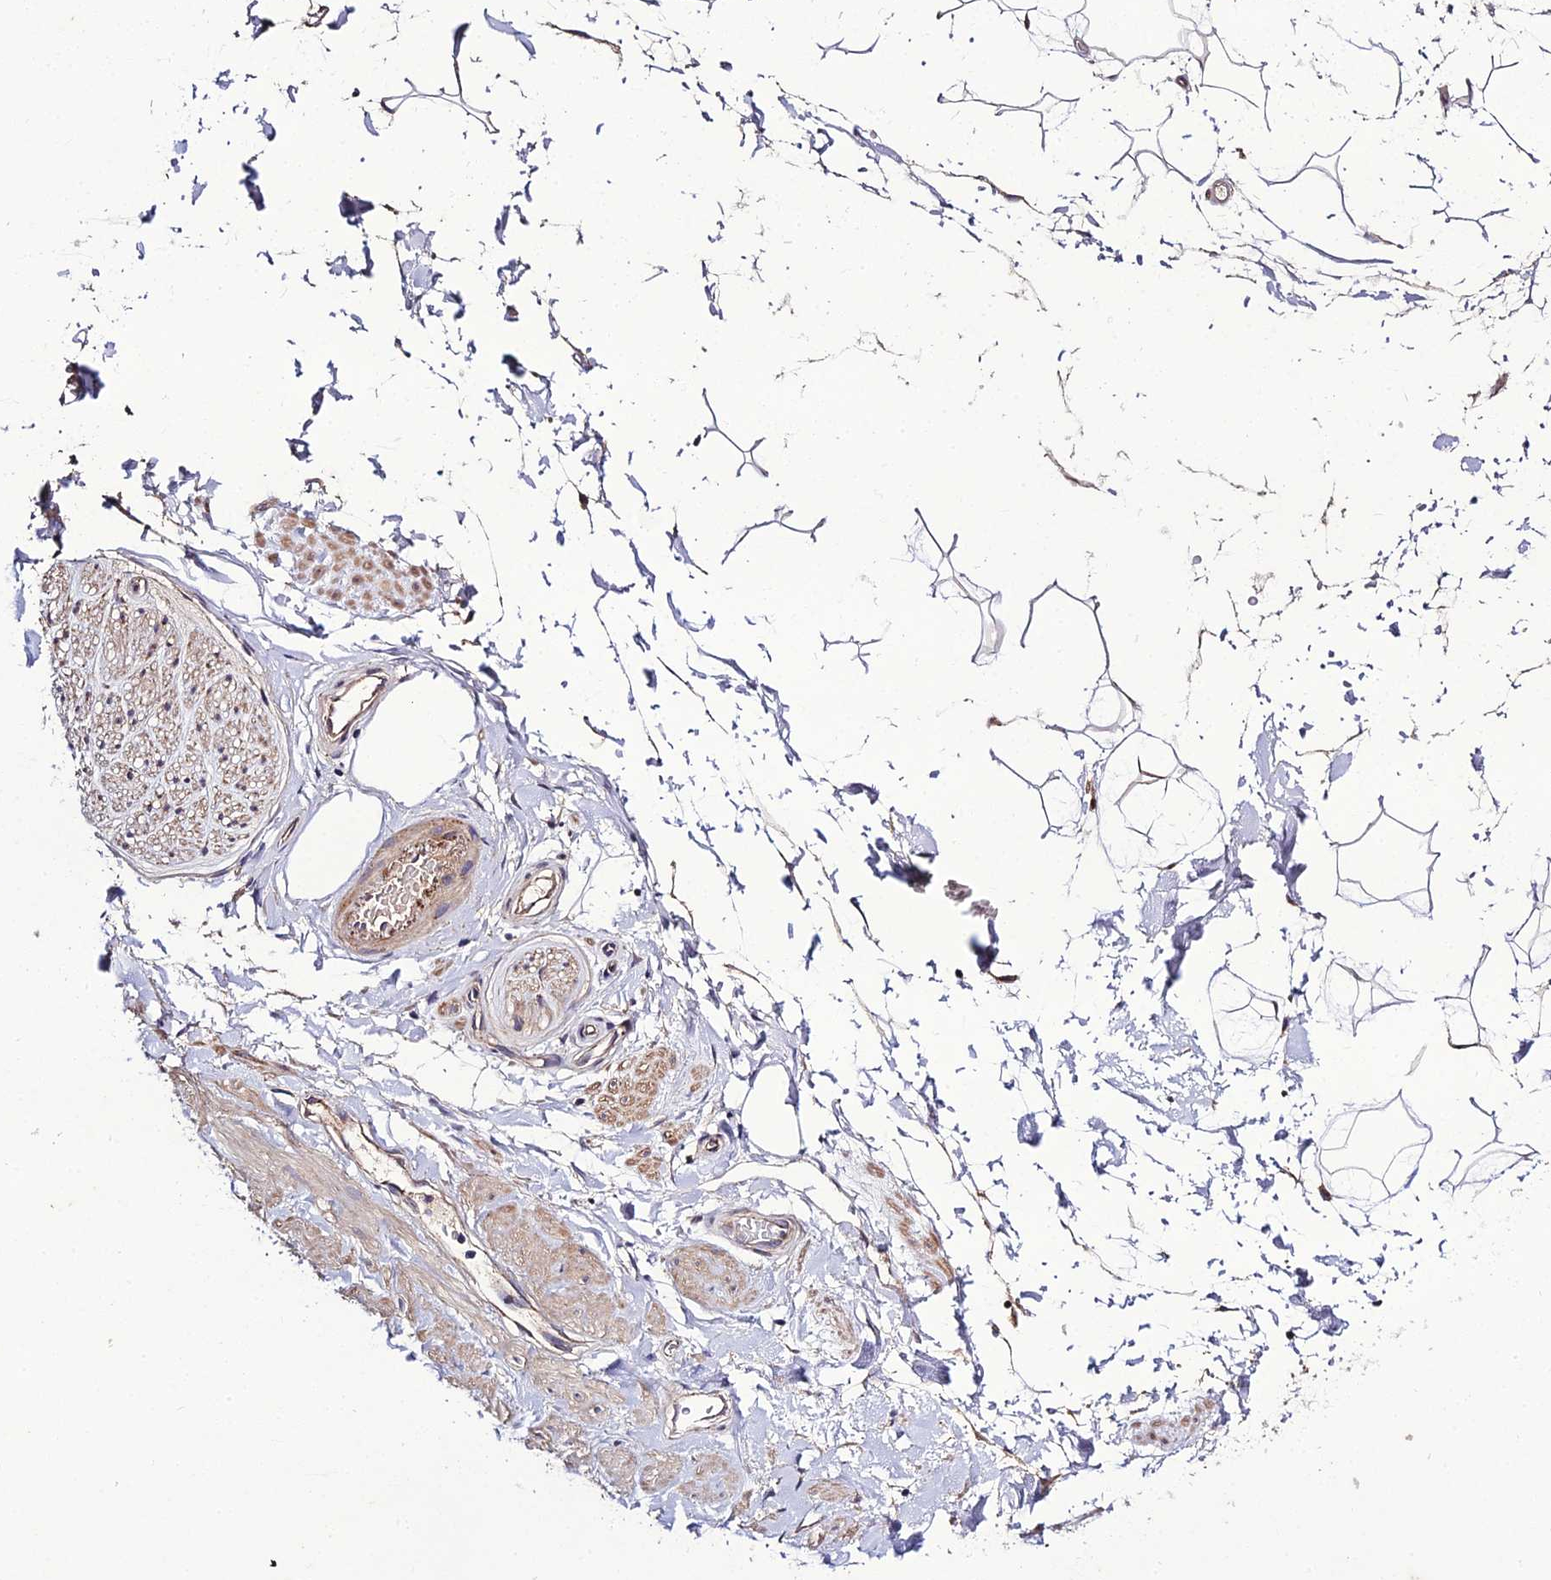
{"staining": {"intensity": "negative", "quantity": "none", "location": "none"}, "tissue": "adipose tissue", "cell_type": "Adipocytes", "image_type": "normal", "snomed": [{"axis": "morphology", "description": "Normal tissue, NOS"}, {"axis": "topography", "description": "Soft tissue"}, {"axis": "topography", "description": "Adipose tissue"}, {"axis": "topography", "description": "Vascular tissue"}, {"axis": "topography", "description": "Peripheral nerve tissue"}], "caption": "Adipocytes show no significant protein expression in normal adipose tissue. (Stains: DAB (3,3'-diaminobenzidine) immunohistochemistry (IHC) with hematoxylin counter stain, Microscopy: brightfield microscopy at high magnification).", "gene": "EID2", "patient": {"sex": "male", "age": 74}}